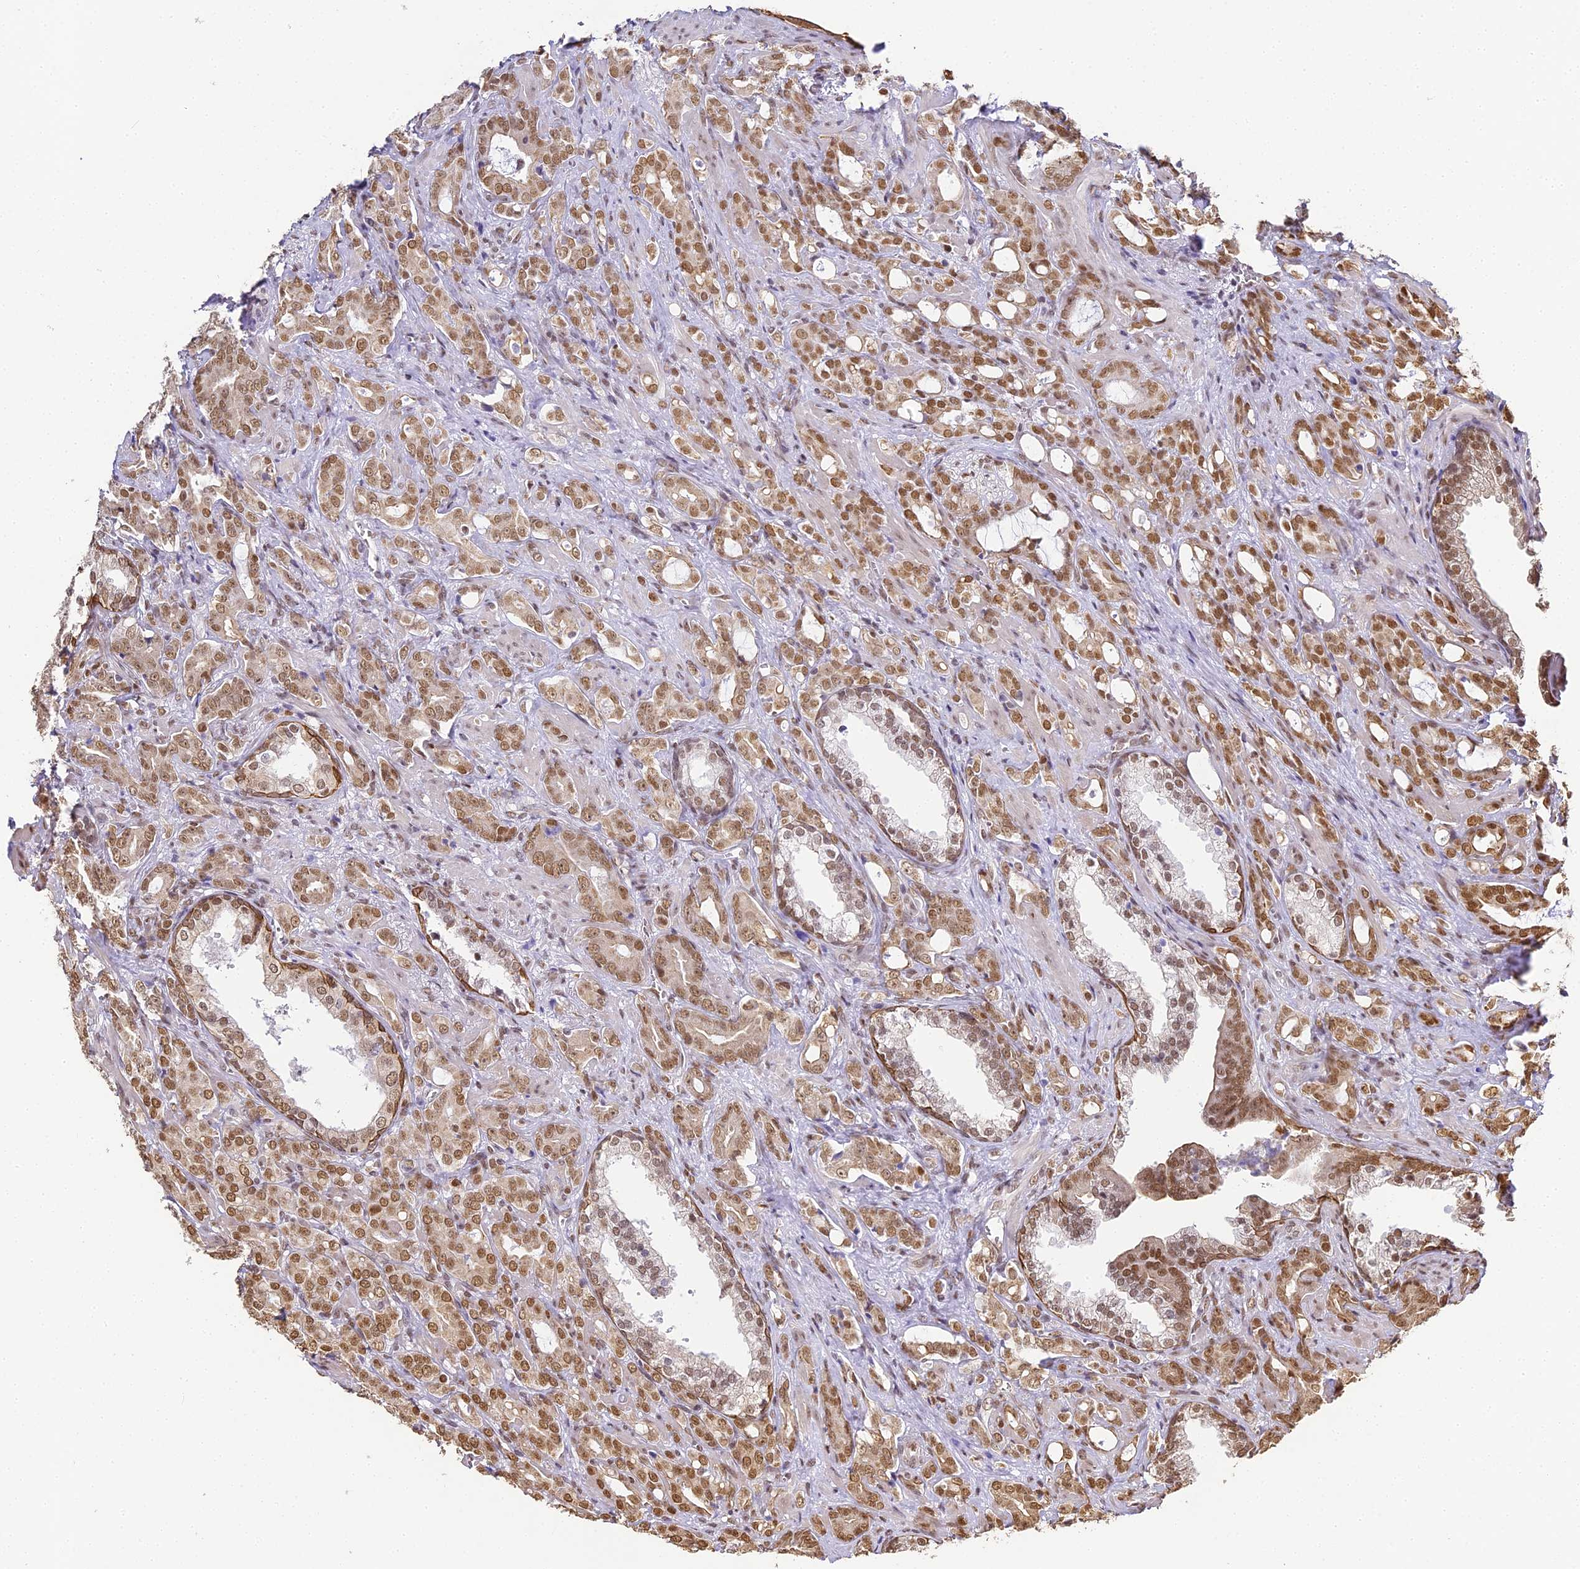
{"staining": {"intensity": "moderate", "quantity": ">75%", "location": "nuclear"}, "tissue": "prostate cancer", "cell_type": "Tumor cells", "image_type": "cancer", "snomed": [{"axis": "morphology", "description": "Adenocarcinoma, High grade"}, {"axis": "topography", "description": "Prostate"}], "caption": "An IHC histopathology image of tumor tissue is shown. Protein staining in brown highlights moderate nuclear positivity in prostate high-grade adenocarcinoma within tumor cells.", "gene": "HNRNPA1", "patient": {"sex": "male", "age": 72}}